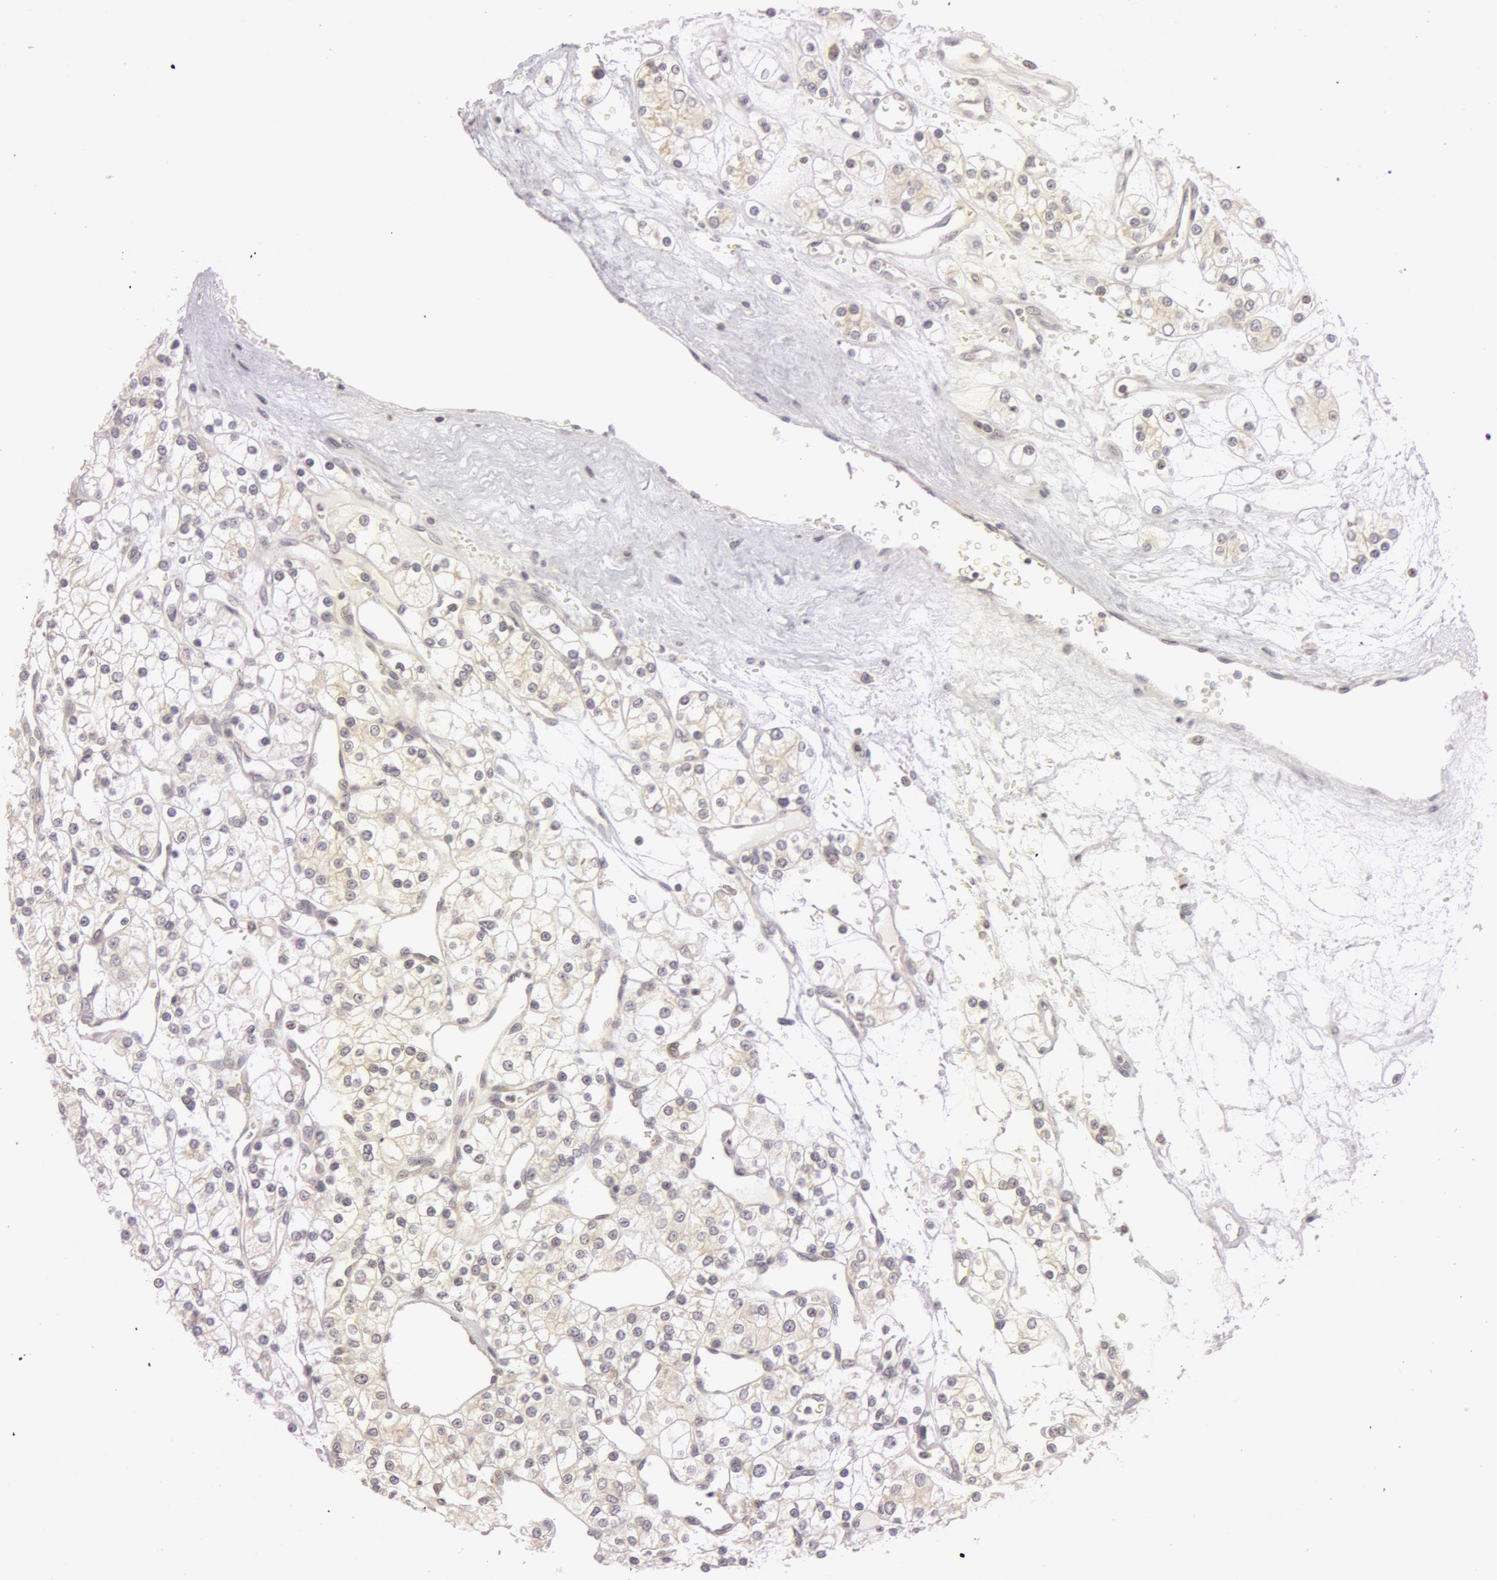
{"staining": {"intensity": "weak", "quantity": "<25%", "location": "cytoplasmic/membranous"}, "tissue": "renal cancer", "cell_type": "Tumor cells", "image_type": "cancer", "snomed": [{"axis": "morphology", "description": "Adenocarcinoma, NOS"}, {"axis": "topography", "description": "Kidney"}], "caption": "There is no significant staining in tumor cells of adenocarcinoma (renal).", "gene": "RALGAPA1", "patient": {"sex": "female", "age": 62}}